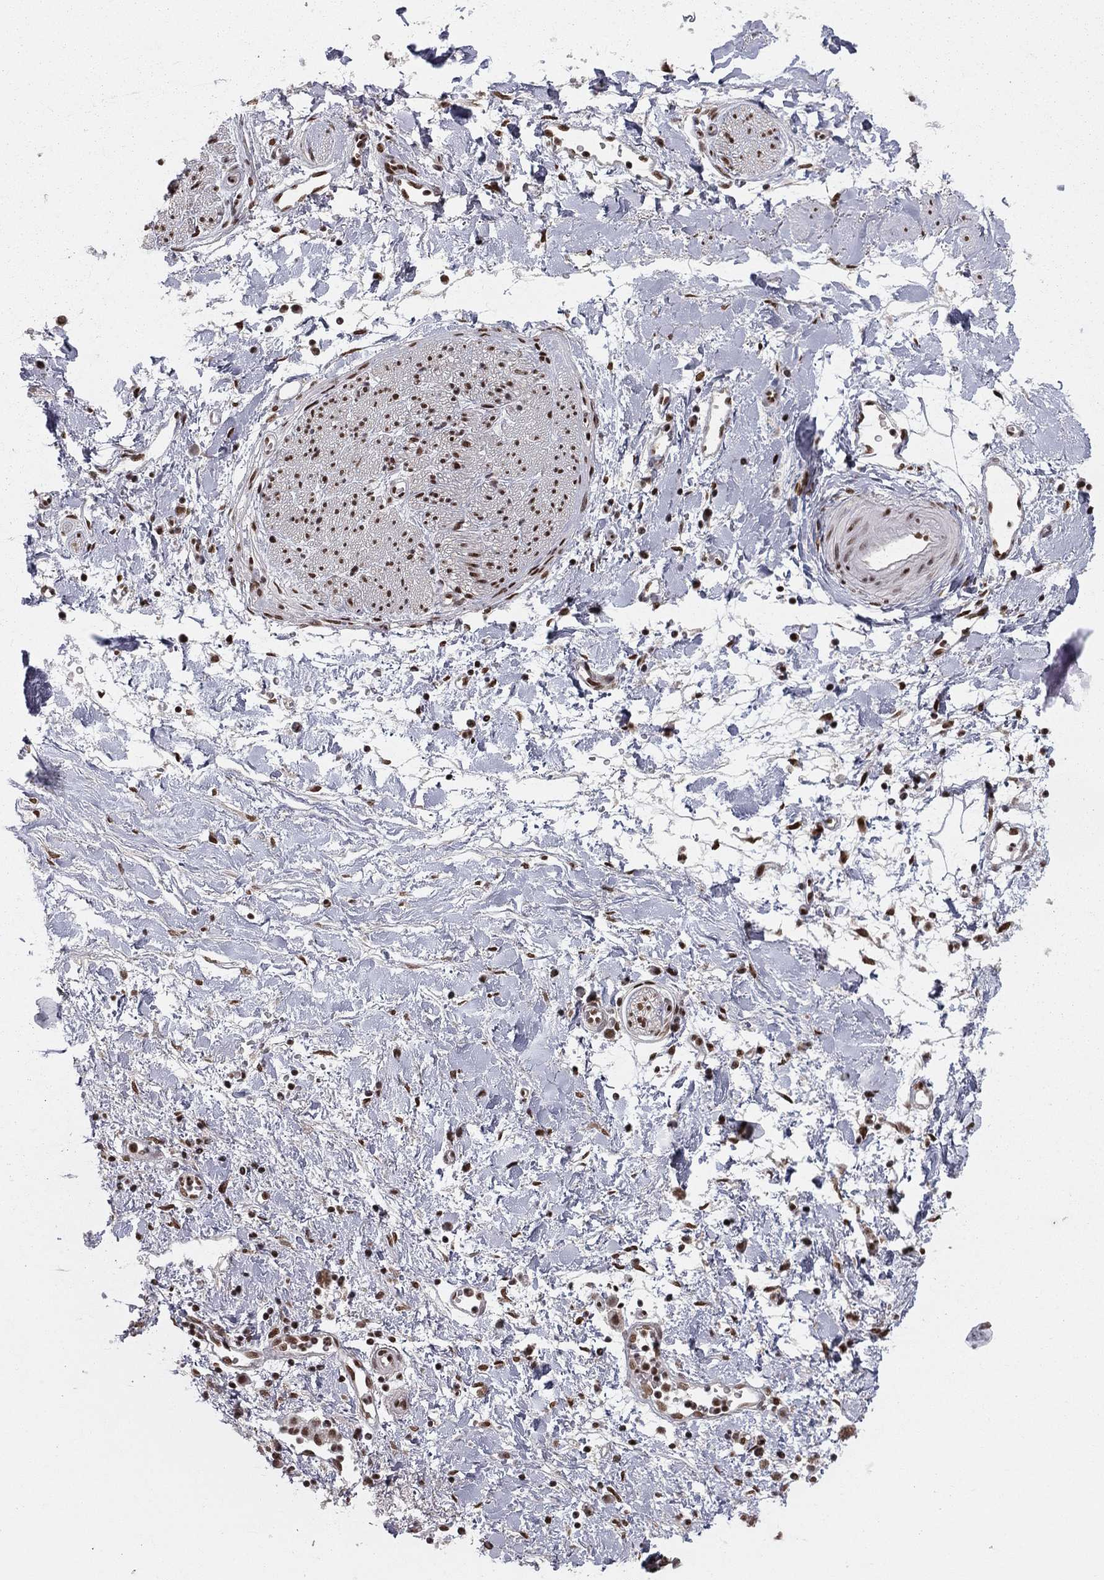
{"staining": {"intensity": "strong", "quantity": "25%-75%", "location": "nuclear"}, "tissue": "soft tissue", "cell_type": "Fibroblasts", "image_type": "normal", "snomed": [{"axis": "morphology", "description": "Normal tissue, NOS"}, {"axis": "morphology", "description": "Adenocarcinoma, NOS"}, {"axis": "topography", "description": "Pancreas"}, {"axis": "topography", "description": "Peripheral nerve tissue"}], "caption": "Immunohistochemistry (IHC) image of normal human soft tissue stained for a protein (brown), which exhibits high levels of strong nuclear positivity in about 25%-75% of fibroblasts.", "gene": "NFYB", "patient": {"sex": "male", "age": 61}}